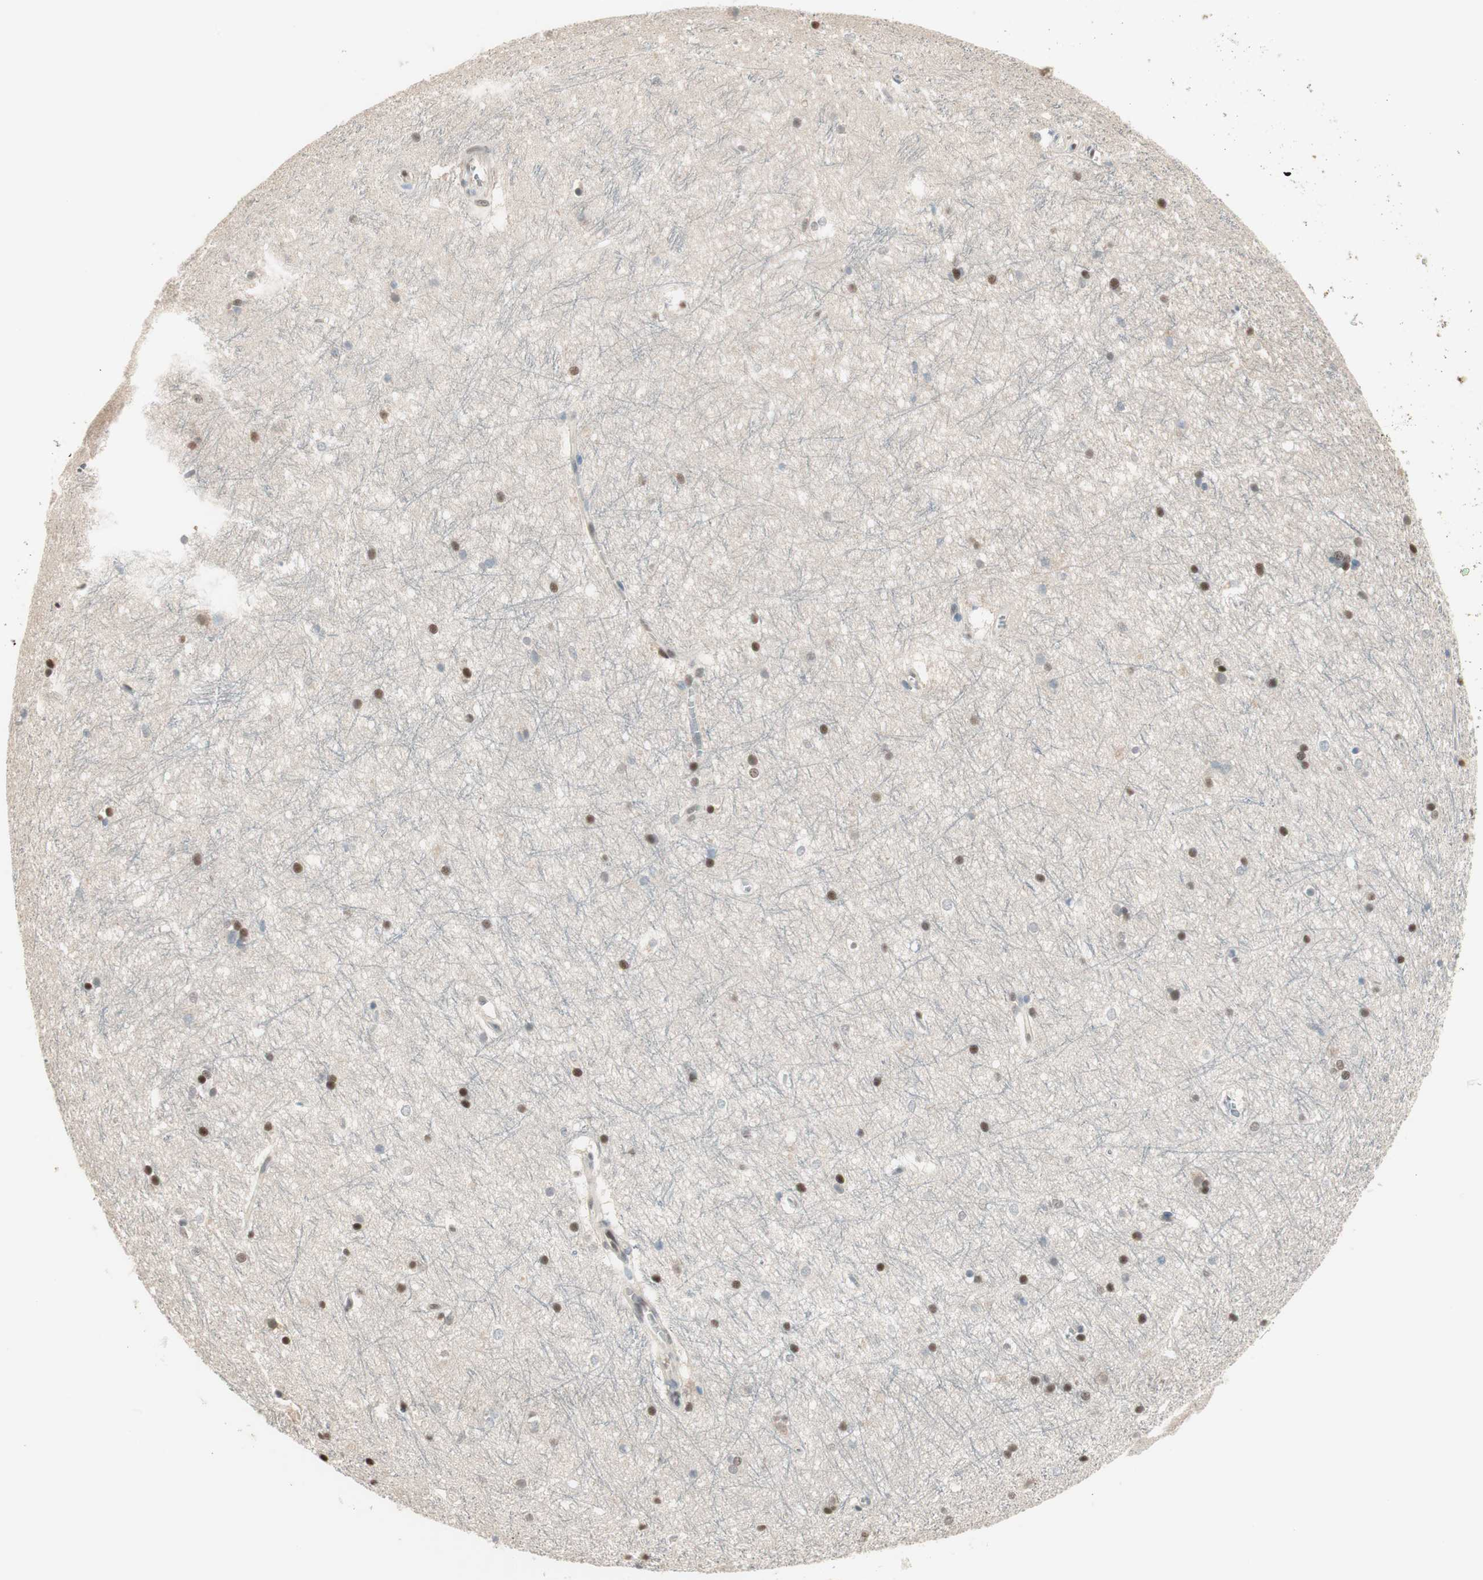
{"staining": {"intensity": "moderate", "quantity": "25%-75%", "location": "nuclear"}, "tissue": "hippocampus", "cell_type": "Glial cells", "image_type": "normal", "snomed": [{"axis": "morphology", "description": "Normal tissue, NOS"}, {"axis": "topography", "description": "Hippocampus"}], "caption": "Immunohistochemistry staining of benign hippocampus, which shows medium levels of moderate nuclear positivity in about 25%-75% of glial cells indicating moderate nuclear protein staining. The staining was performed using DAB (brown) for protein detection and nuclei were counterstained in hematoxylin (blue).", "gene": "LONP2", "patient": {"sex": "female", "age": 19}}